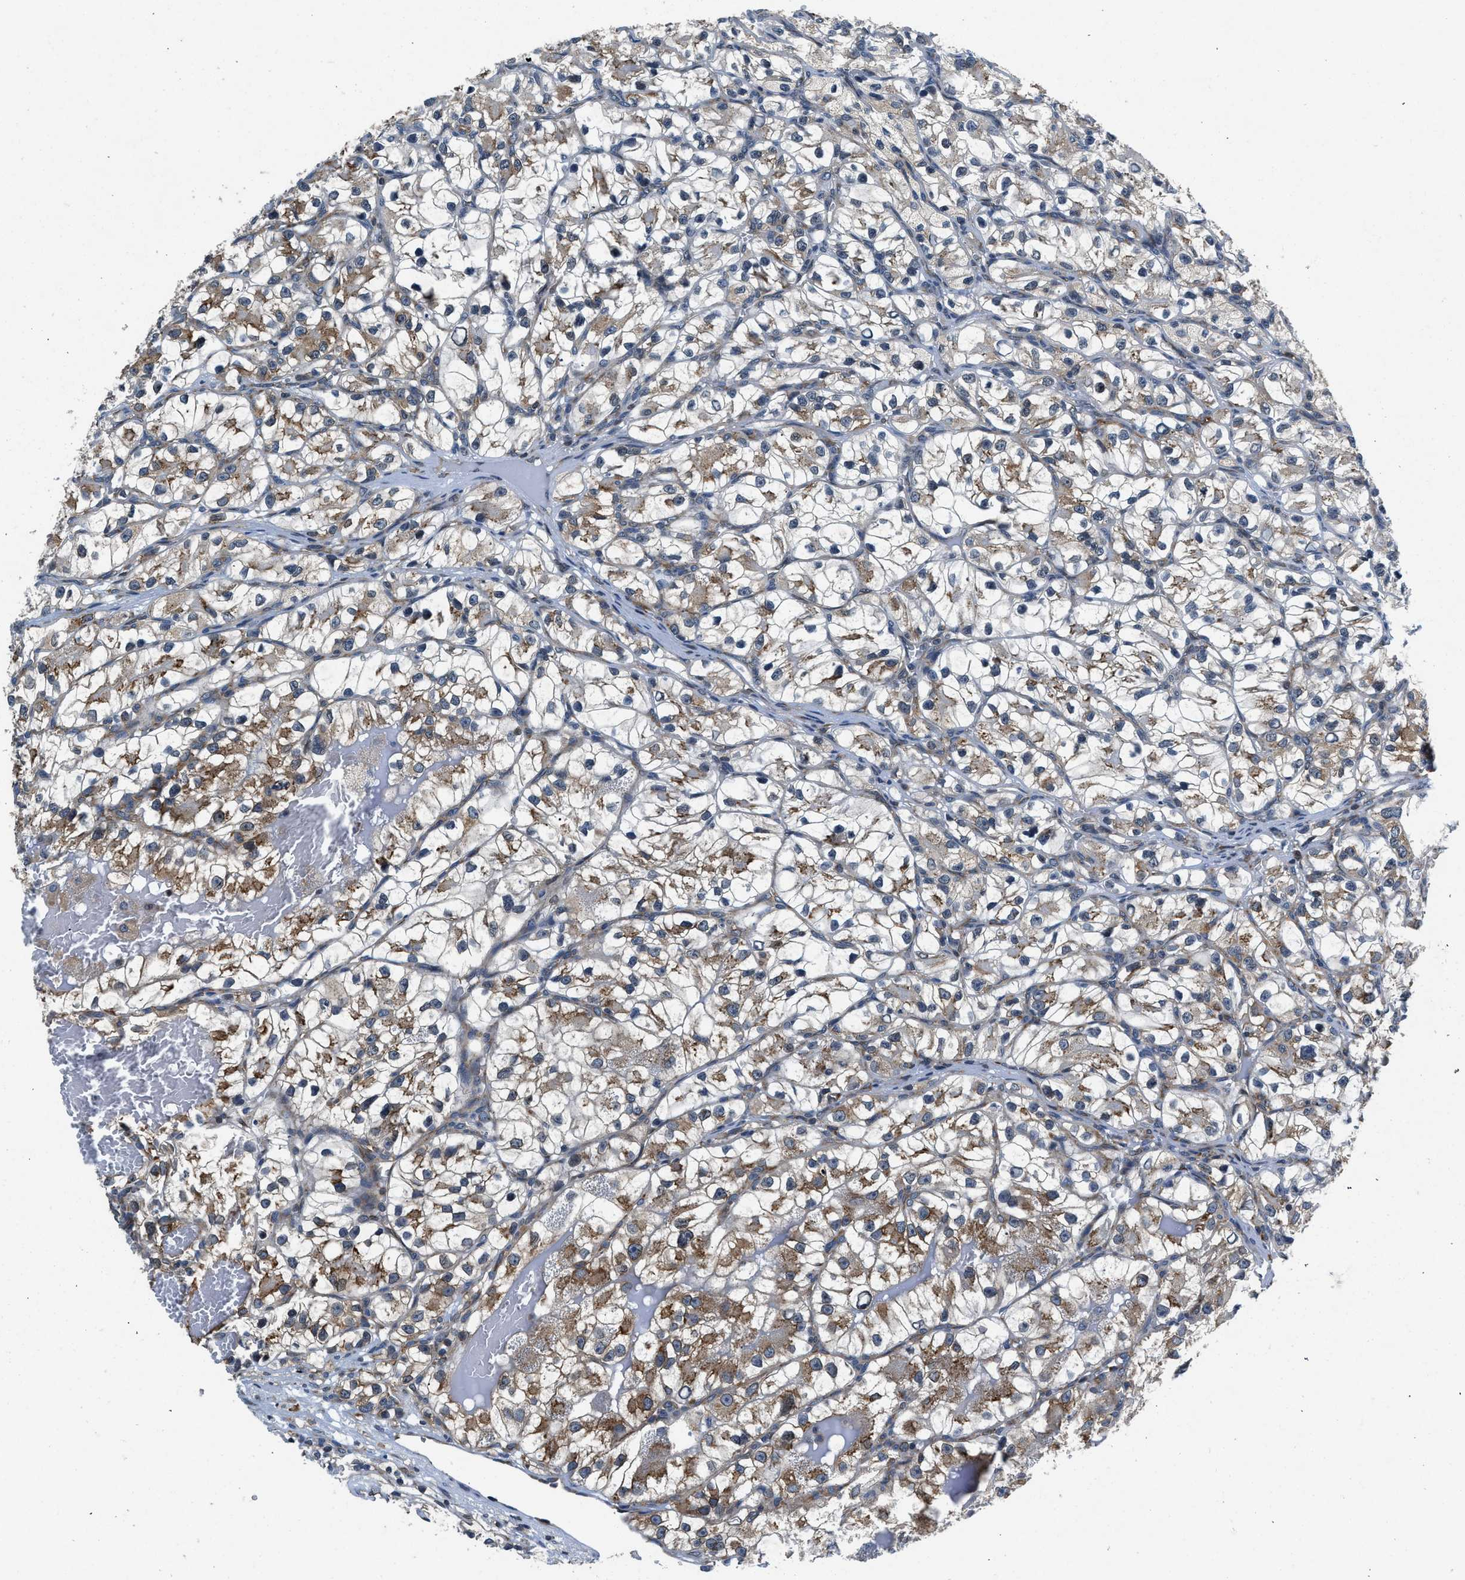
{"staining": {"intensity": "moderate", "quantity": "25%-75%", "location": "cytoplasmic/membranous"}, "tissue": "renal cancer", "cell_type": "Tumor cells", "image_type": "cancer", "snomed": [{"axis": "morphology", "description": "Adenocarcinoma, NOS"}, {"axis": "topography", "description": "Kidney"}], "caption": "This micrograph exhibits immunohistochemistry (IHC) staining of adenocarcinoma (renal), with medium moderate cytoplasmic/membranous staining in about 25%-75% of tumor cells.", "gene": "PA2G4", "patient": {"sex": "female", "age": 57}}